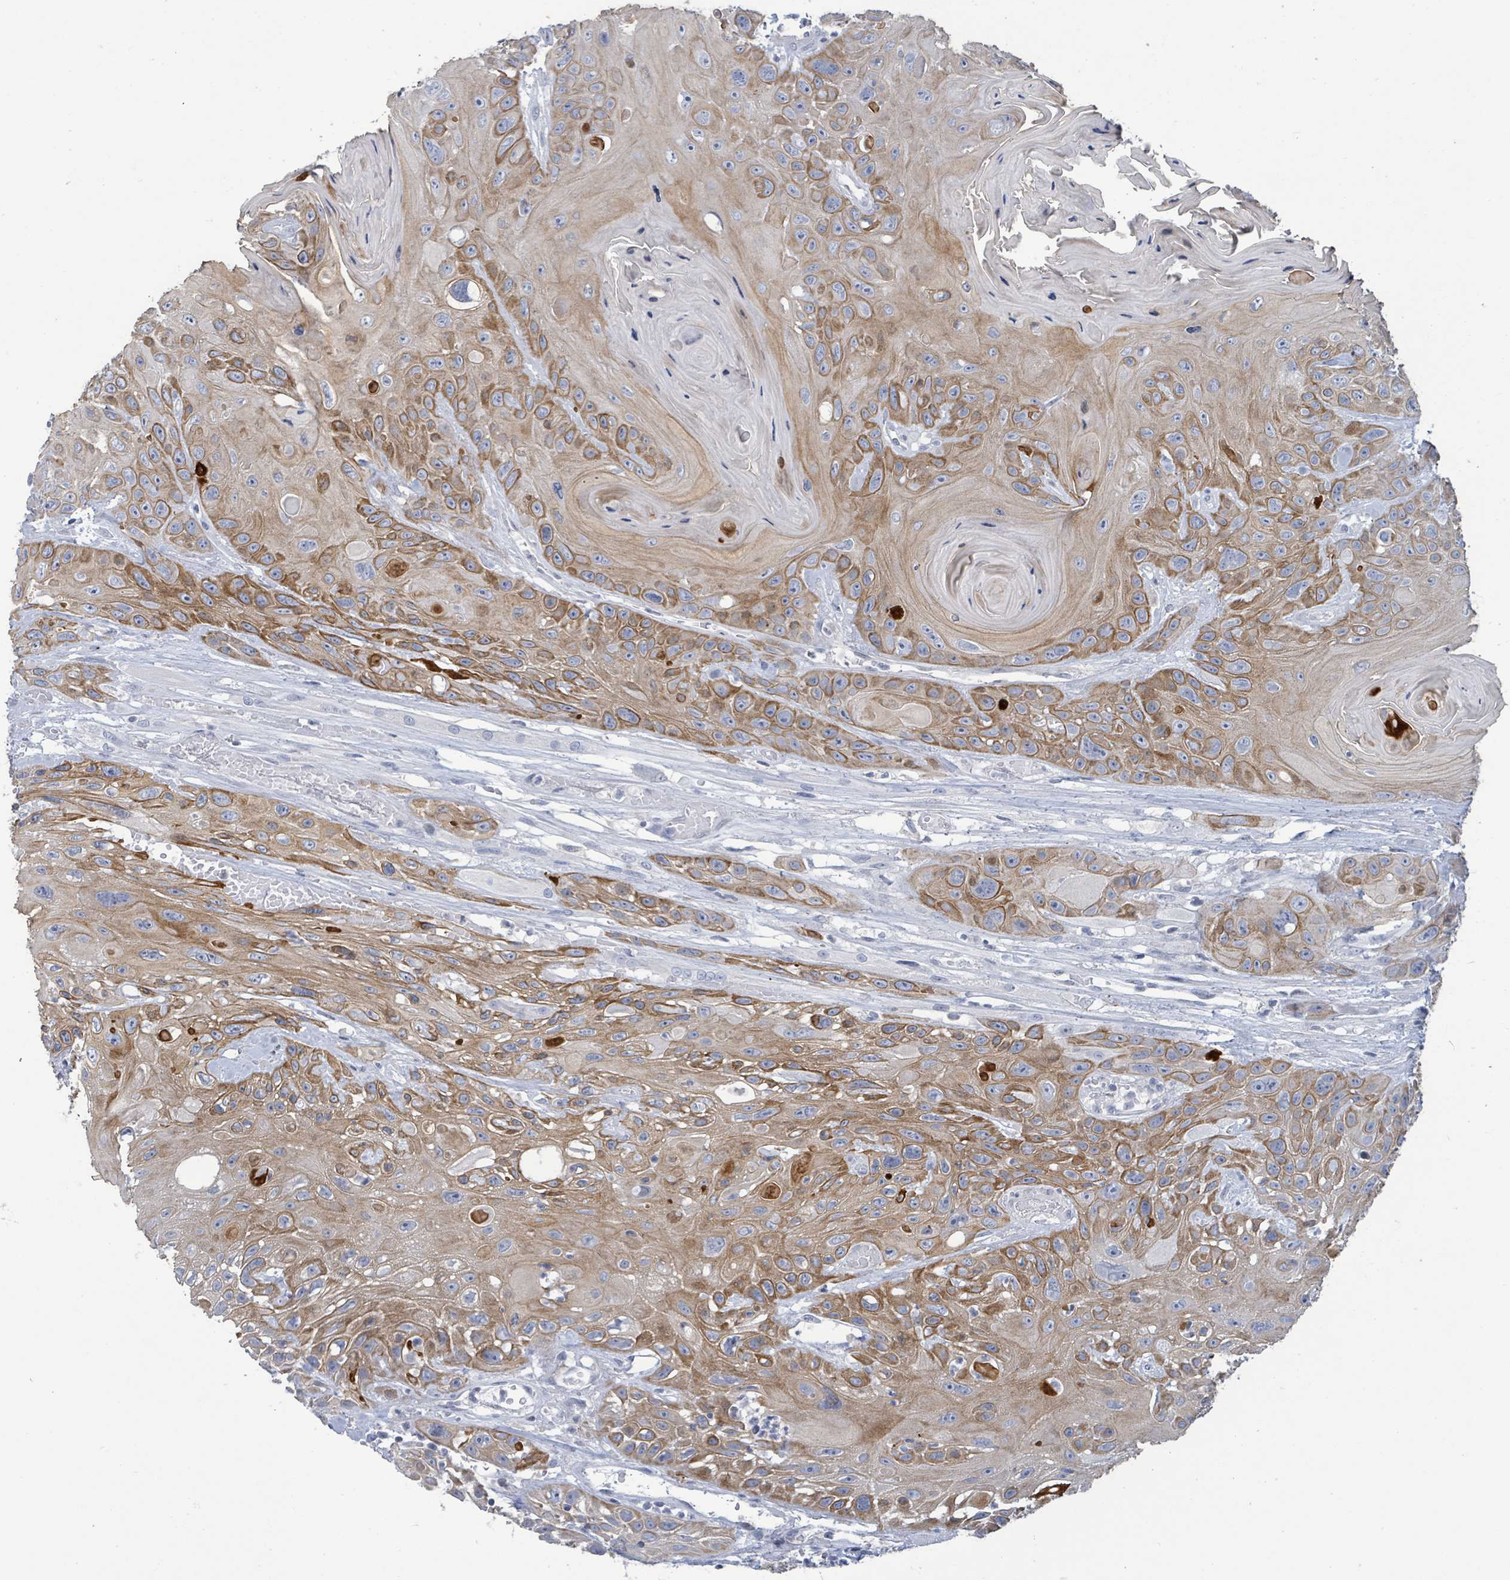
{"staining": {"intensity": "moderate", "quantity": ">75%", "location": "cytoplasmic/membranous"}, "tissue": "head and neck cancer", "cell_type": "Tumor cells", "image_type": "cancer", "snomed": [{"axis": "morphology", "description": "Squamous cell carcinoma, NOS"}, {"axis": "topography", "description": "Head-Neck"}], "caption": "A medium amount of moderate cytoplasmic/membranous staining is identified in about >75% of tumor cells in squamous cell carcinoma (head and neck) tissue.", "gene": "NTN3", "patient": {"sex": "female", "age": 59}}